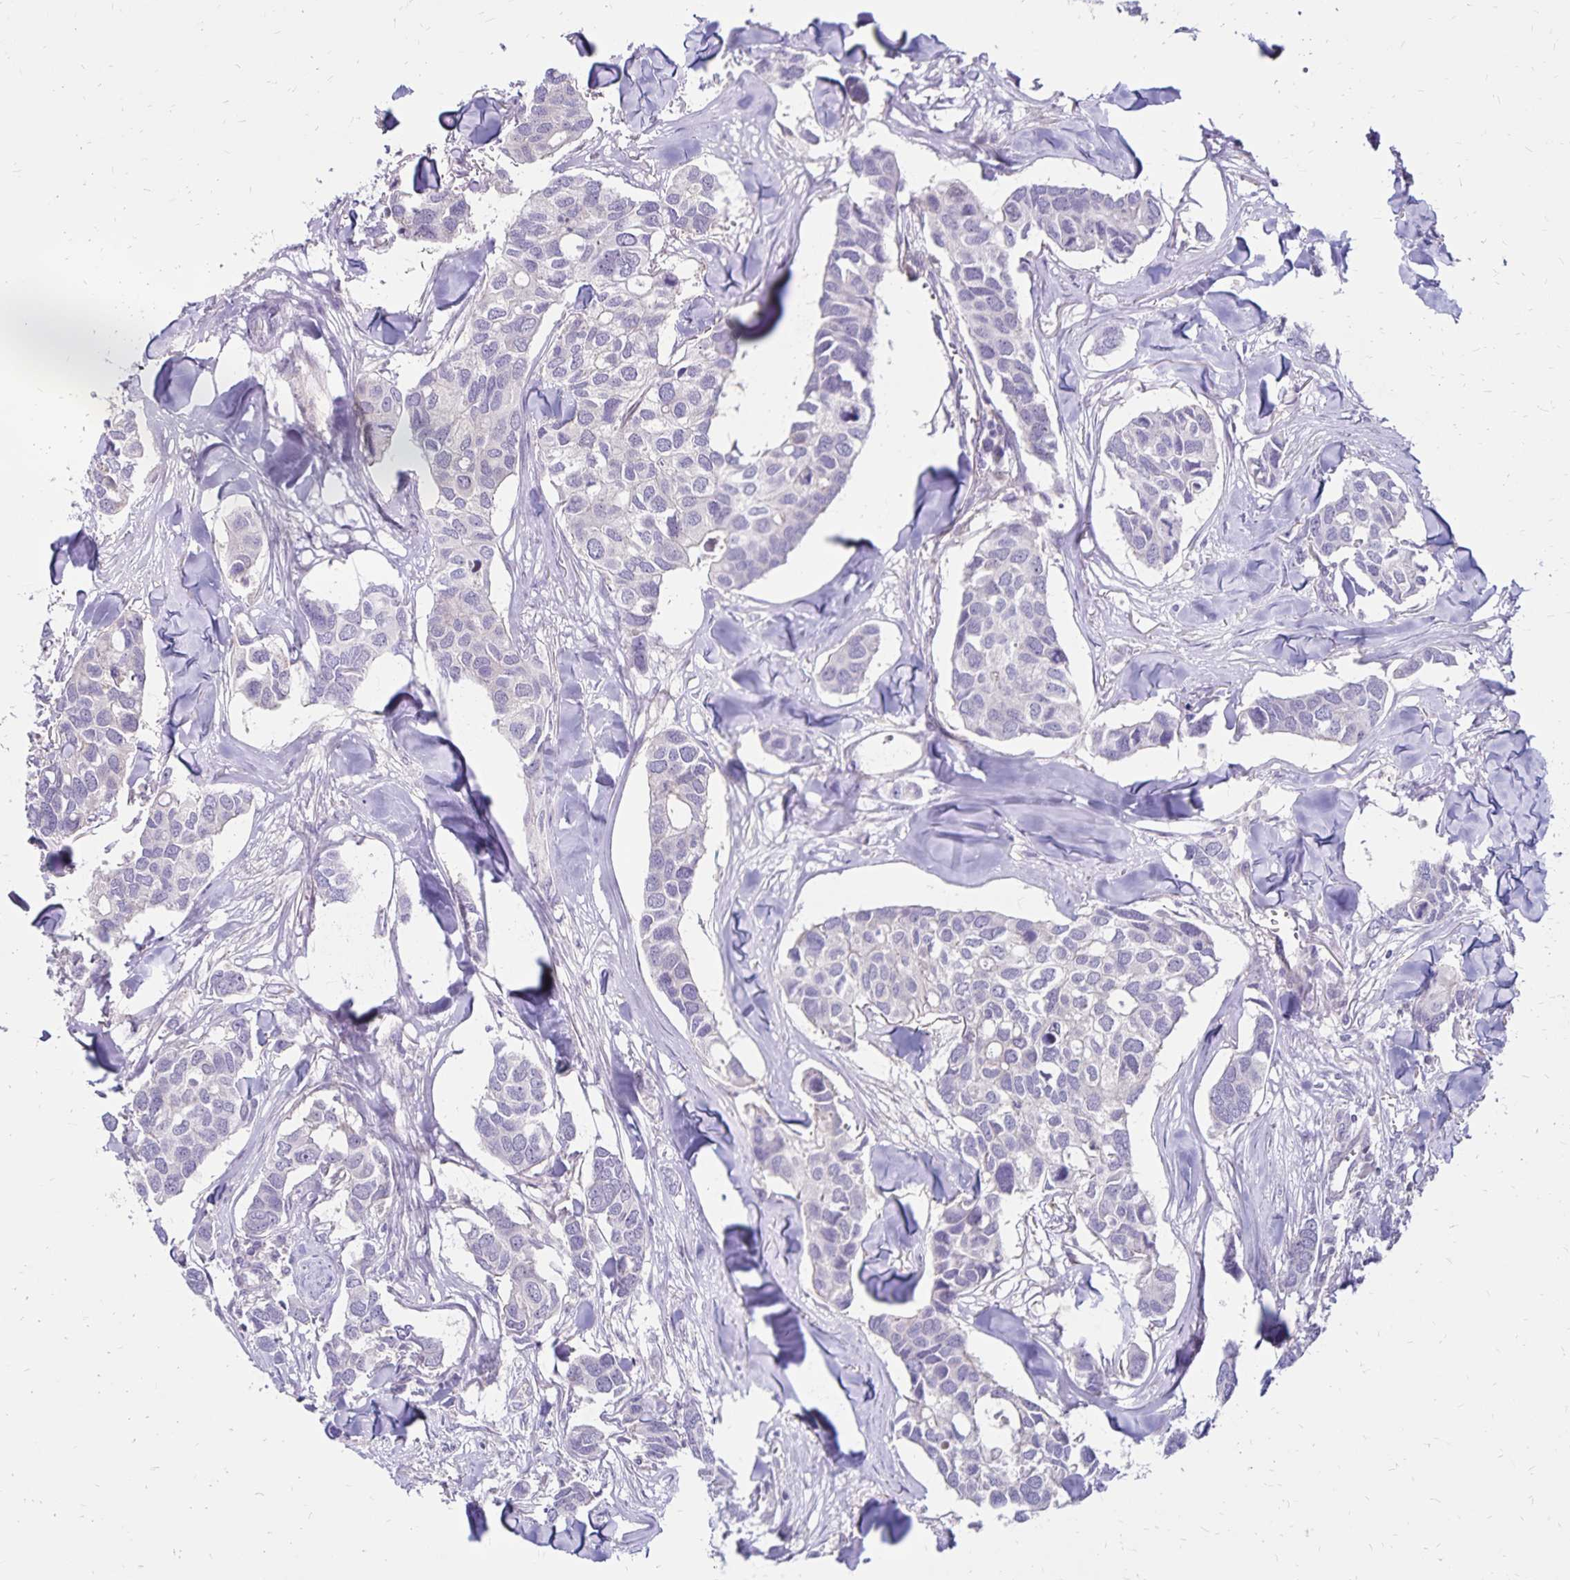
{"staining": {"intensity": "negative", "quantity": "none", "location": "none"}, "tissue": "breast cancer", "cell_type": "Tumor cells", "image_type": "cancer", "snomed": [{"axis": "morphology", "description": "Duct carcinoma"}, {"axis": "topography", "description": "Breast"}], "caption": "This is an immunohistochemistry (IHC) micrograph of breast infiltrating ductal carcinoma. There is no staining in tumor cells.", "gene": "FSD1", "patient": {"sex": "female", "age": 83}}